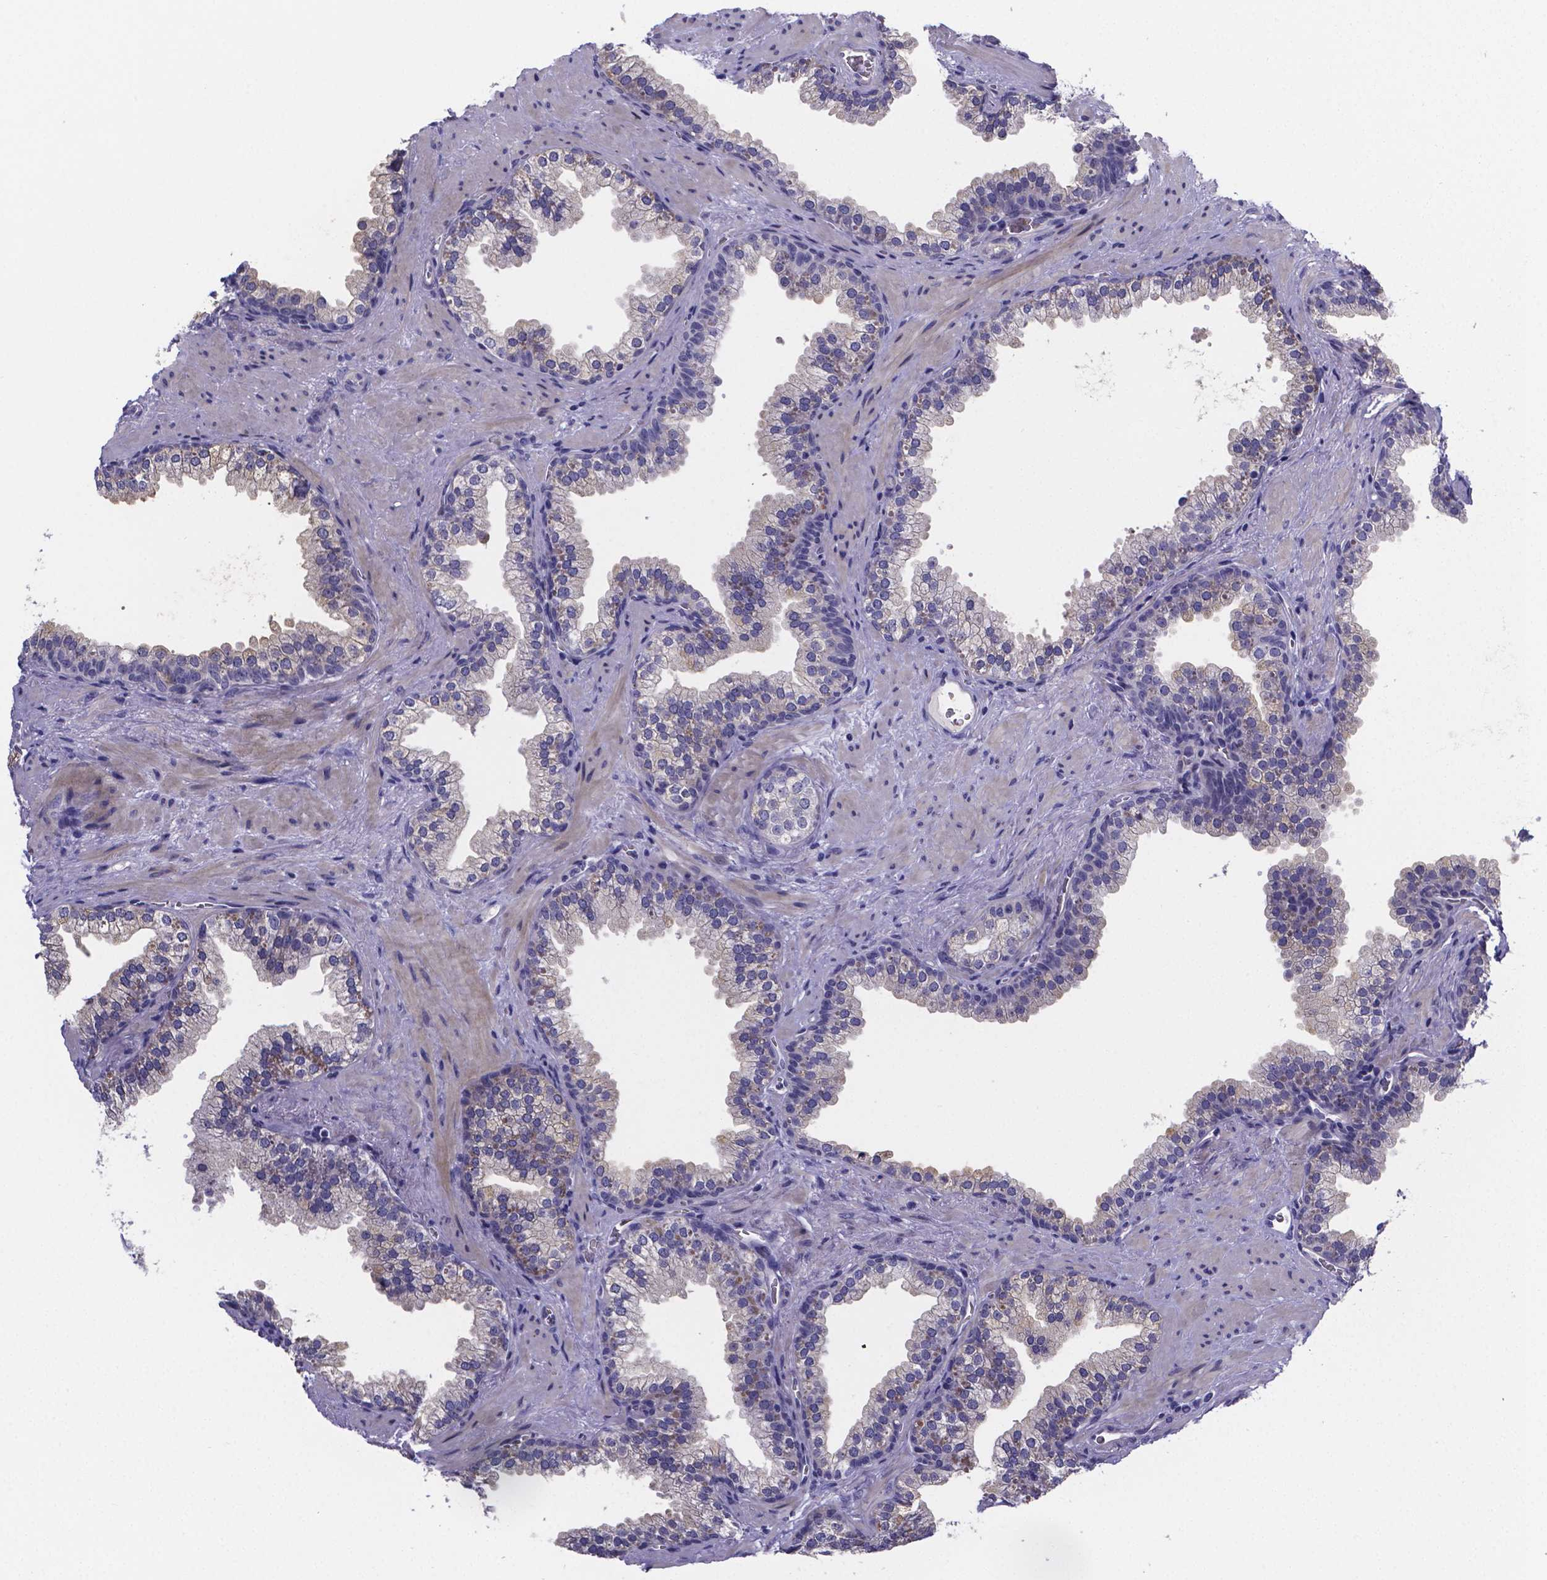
{"staining": {"intensity": "negative", "quantity": "none", "location": "none"}, "tissue": "prostate", "cell_type": "Glandular cells", "image_type": "normal", "snomed": [{"axis": "morphology", "description": "Normal tissue, NOS"}, {"axis": "topography", "description": "Prostate"}], "caption": "Immunohistochemistry (IHC) histopathology image of unremarkable prostate: prostate stained with DAB demonstrates no significant protein positivity in glandular cells.", "gene": "GABRA3", "patient": {"sex": "male", "age": 79}}